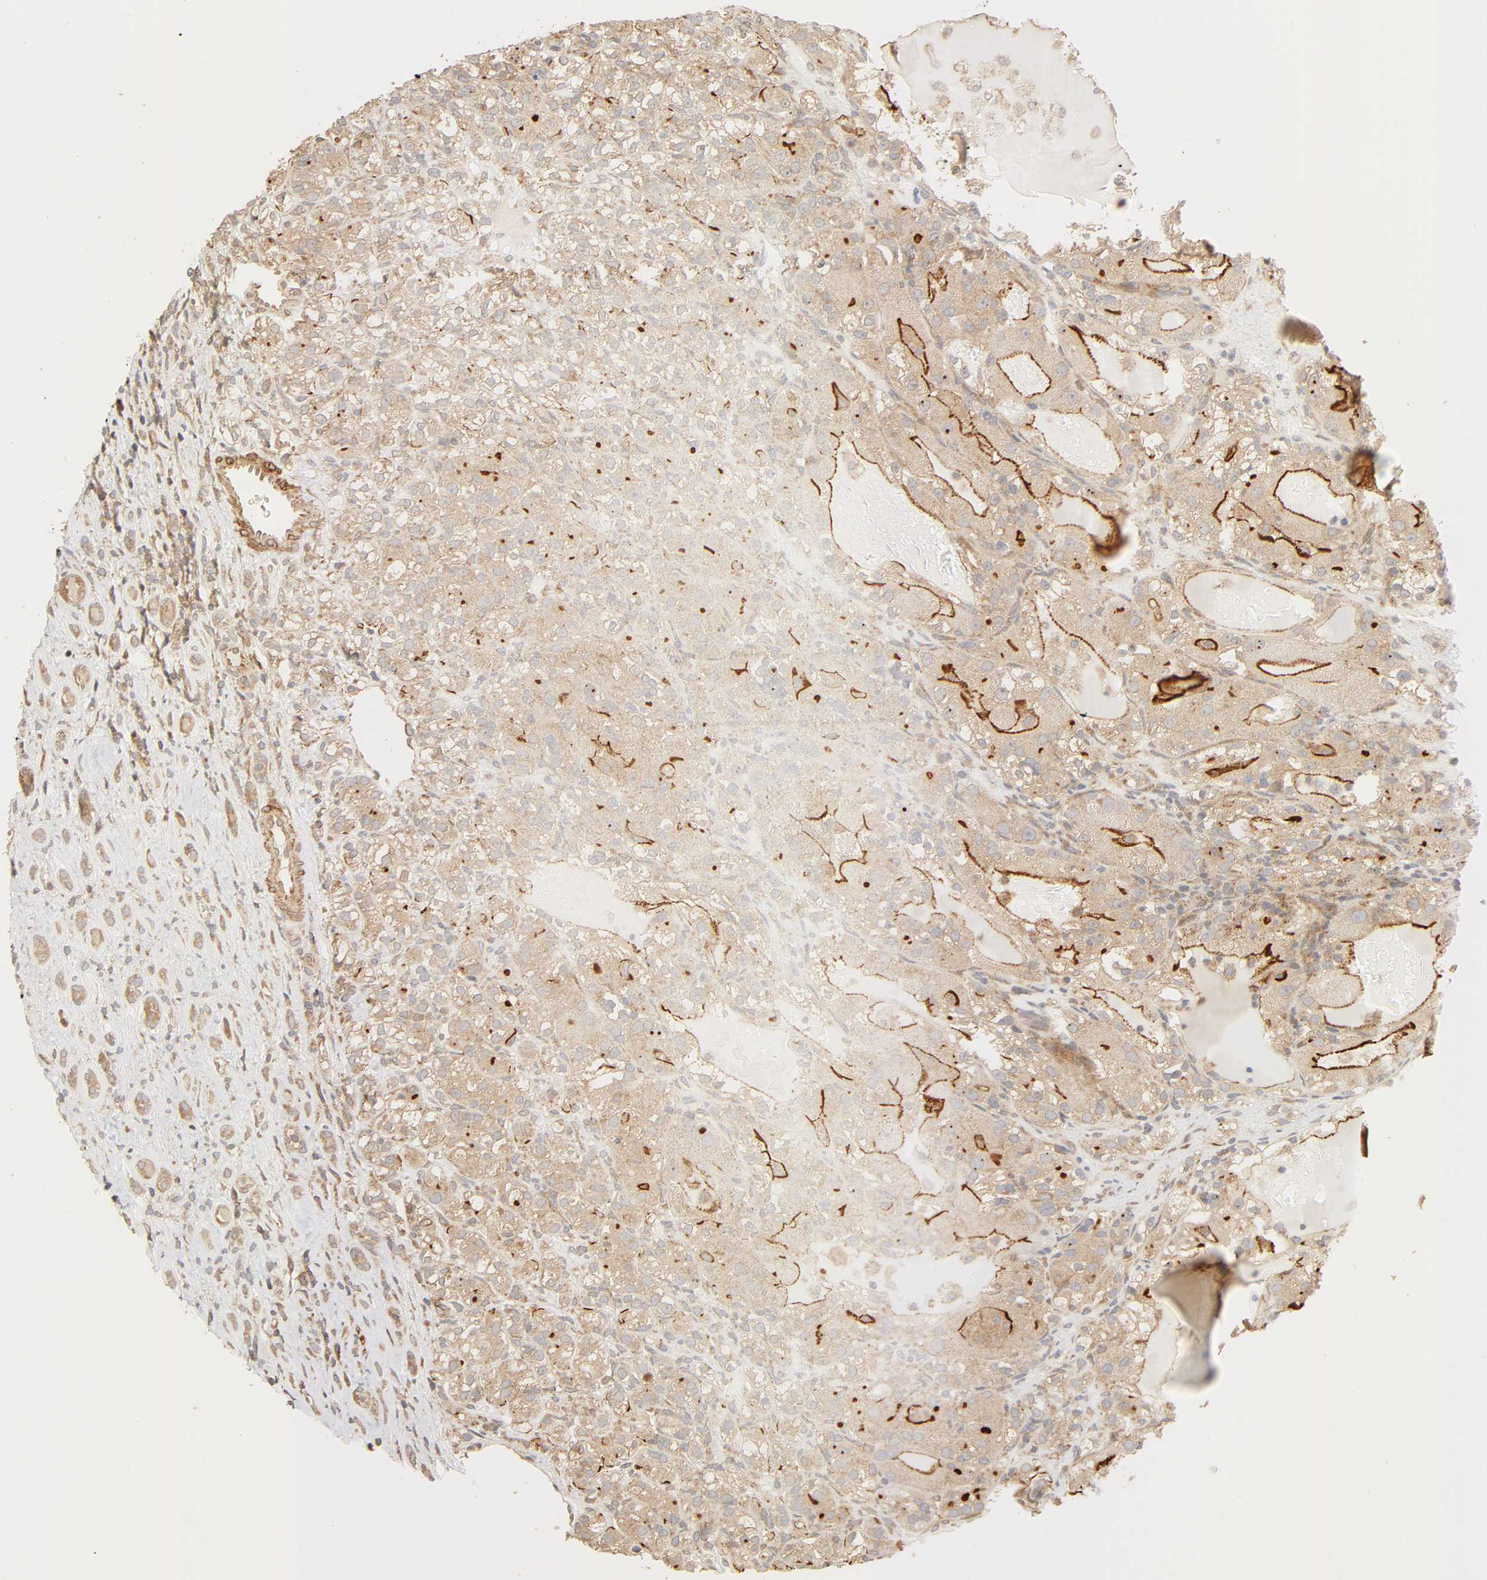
{"staining": {"intensity": "strong", "quantity": ">75%", "location": "cytoplasmic/membranous"}, "tissue": "renal cancer", "cell_type": "Tumor cells", "image_type": "cancer", "snomed": [{"axis": "morphology", "description": "Normal tissue, NOS"}, {"axis": "morphology", "description": "Adenocarcinoma, NOS"}, {"axis": "topography", "description": "Kidney"}], "caption": "Tumor cells exhibit high levels of strong cytoplasmic/membranous expression in approximately >75% of cells in renal adenocarcinoma. Nuclei are stained in blue.", "gene": "NEMF", "patient": {"sex": "male", "age": 61}}